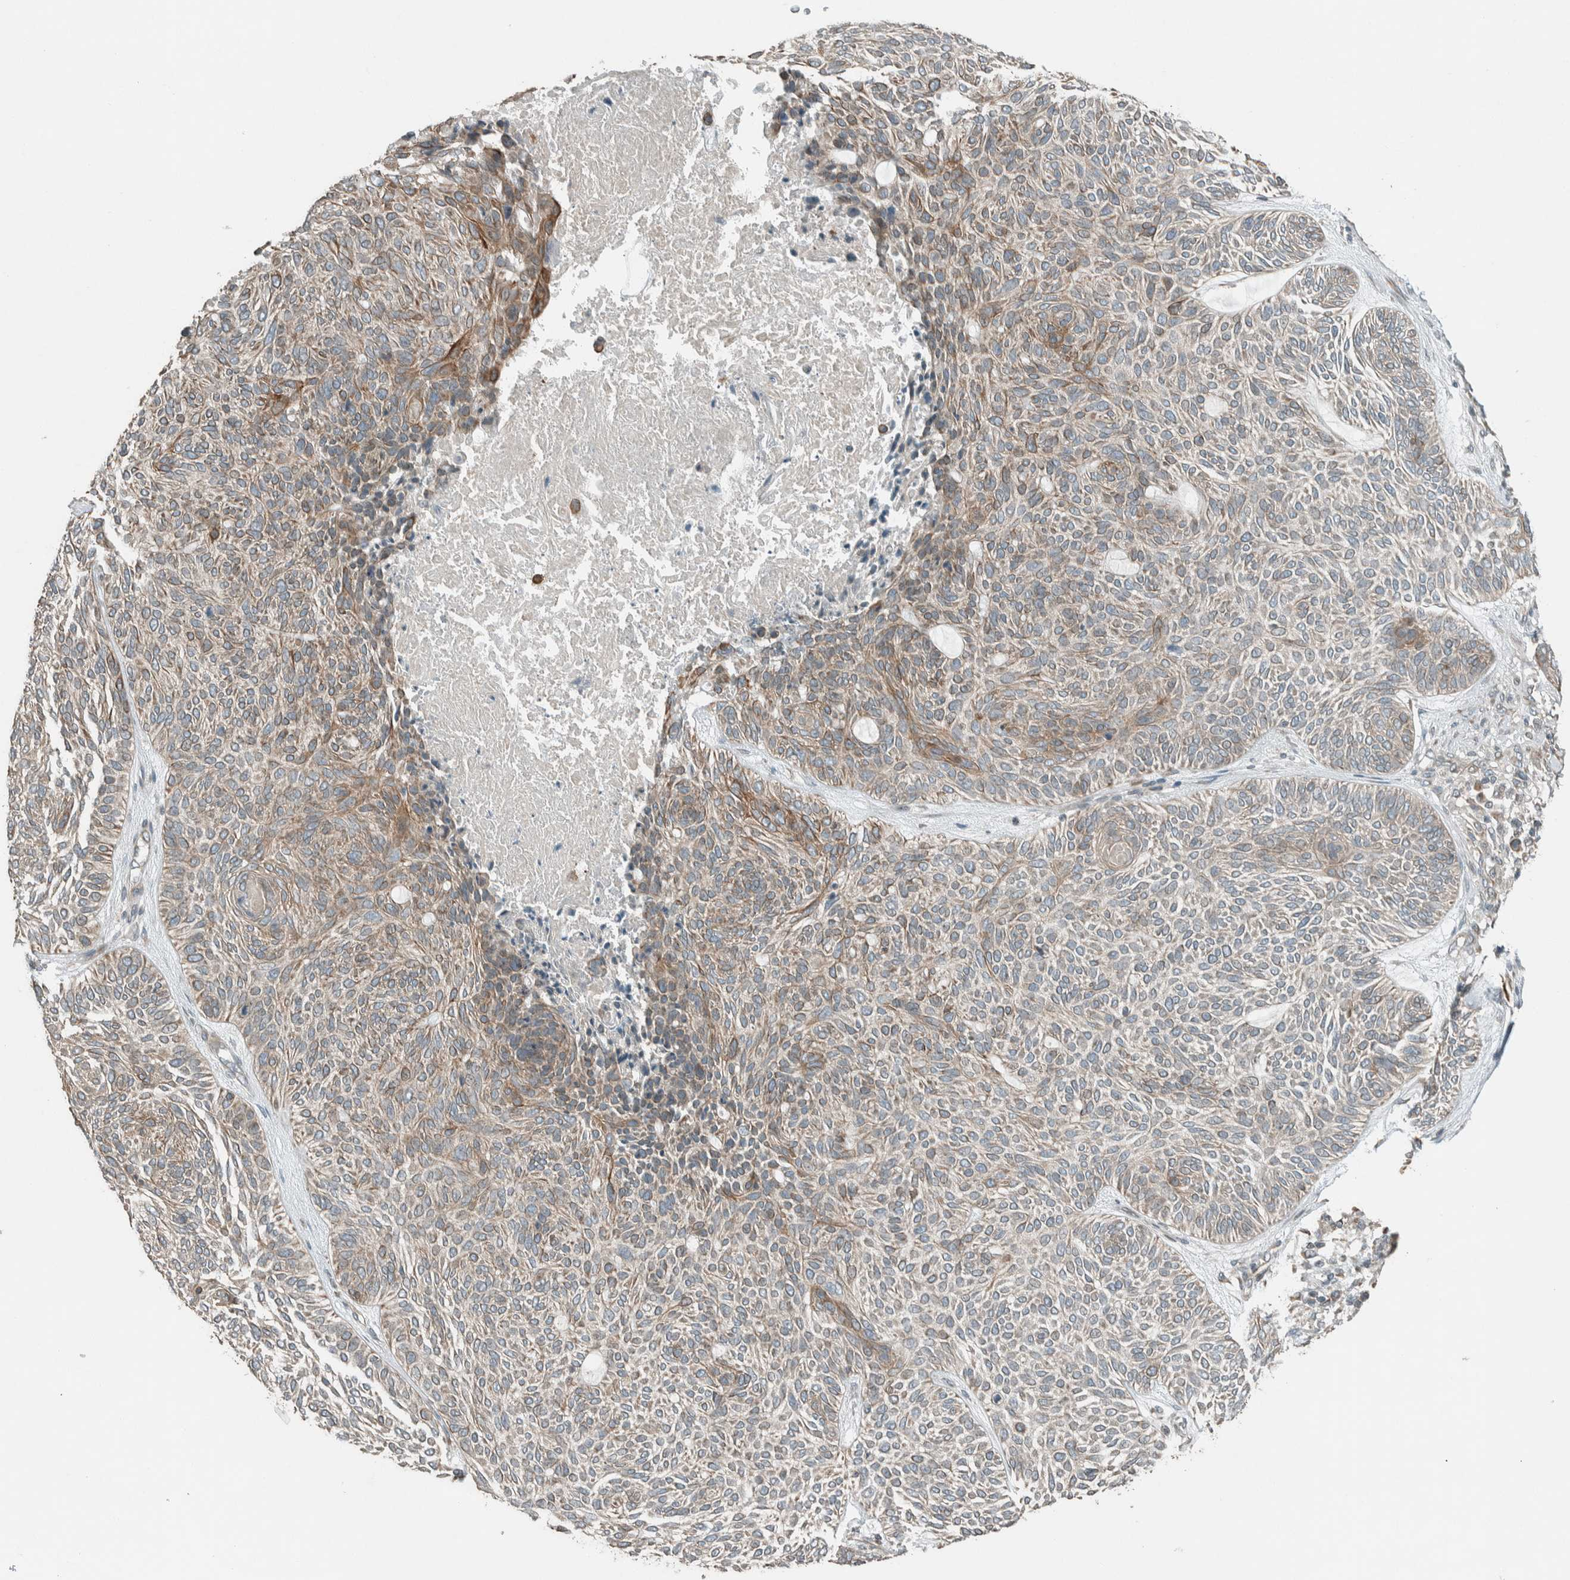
{"staining": {"intensity": "weak", "quantity": ">75%", "location": "cytoplasmic/membranous"}, "tissue": "skin cancer", "cell_type": "Tumor cells", "image_type": "cancer", "snomed": [{"axis": "morphology", "description": "Basal cell carcinoma"}, {"axis": "topography", "description": "Skin"}], "caption": "Protein expression analysis of basal cell carcinoma (skin) demonstrates weak cytoplasmic/membranous expression in about >75% of tumor cells.", "gene": "SEL1L", "patient": {"sex": "male", "age": 55}}